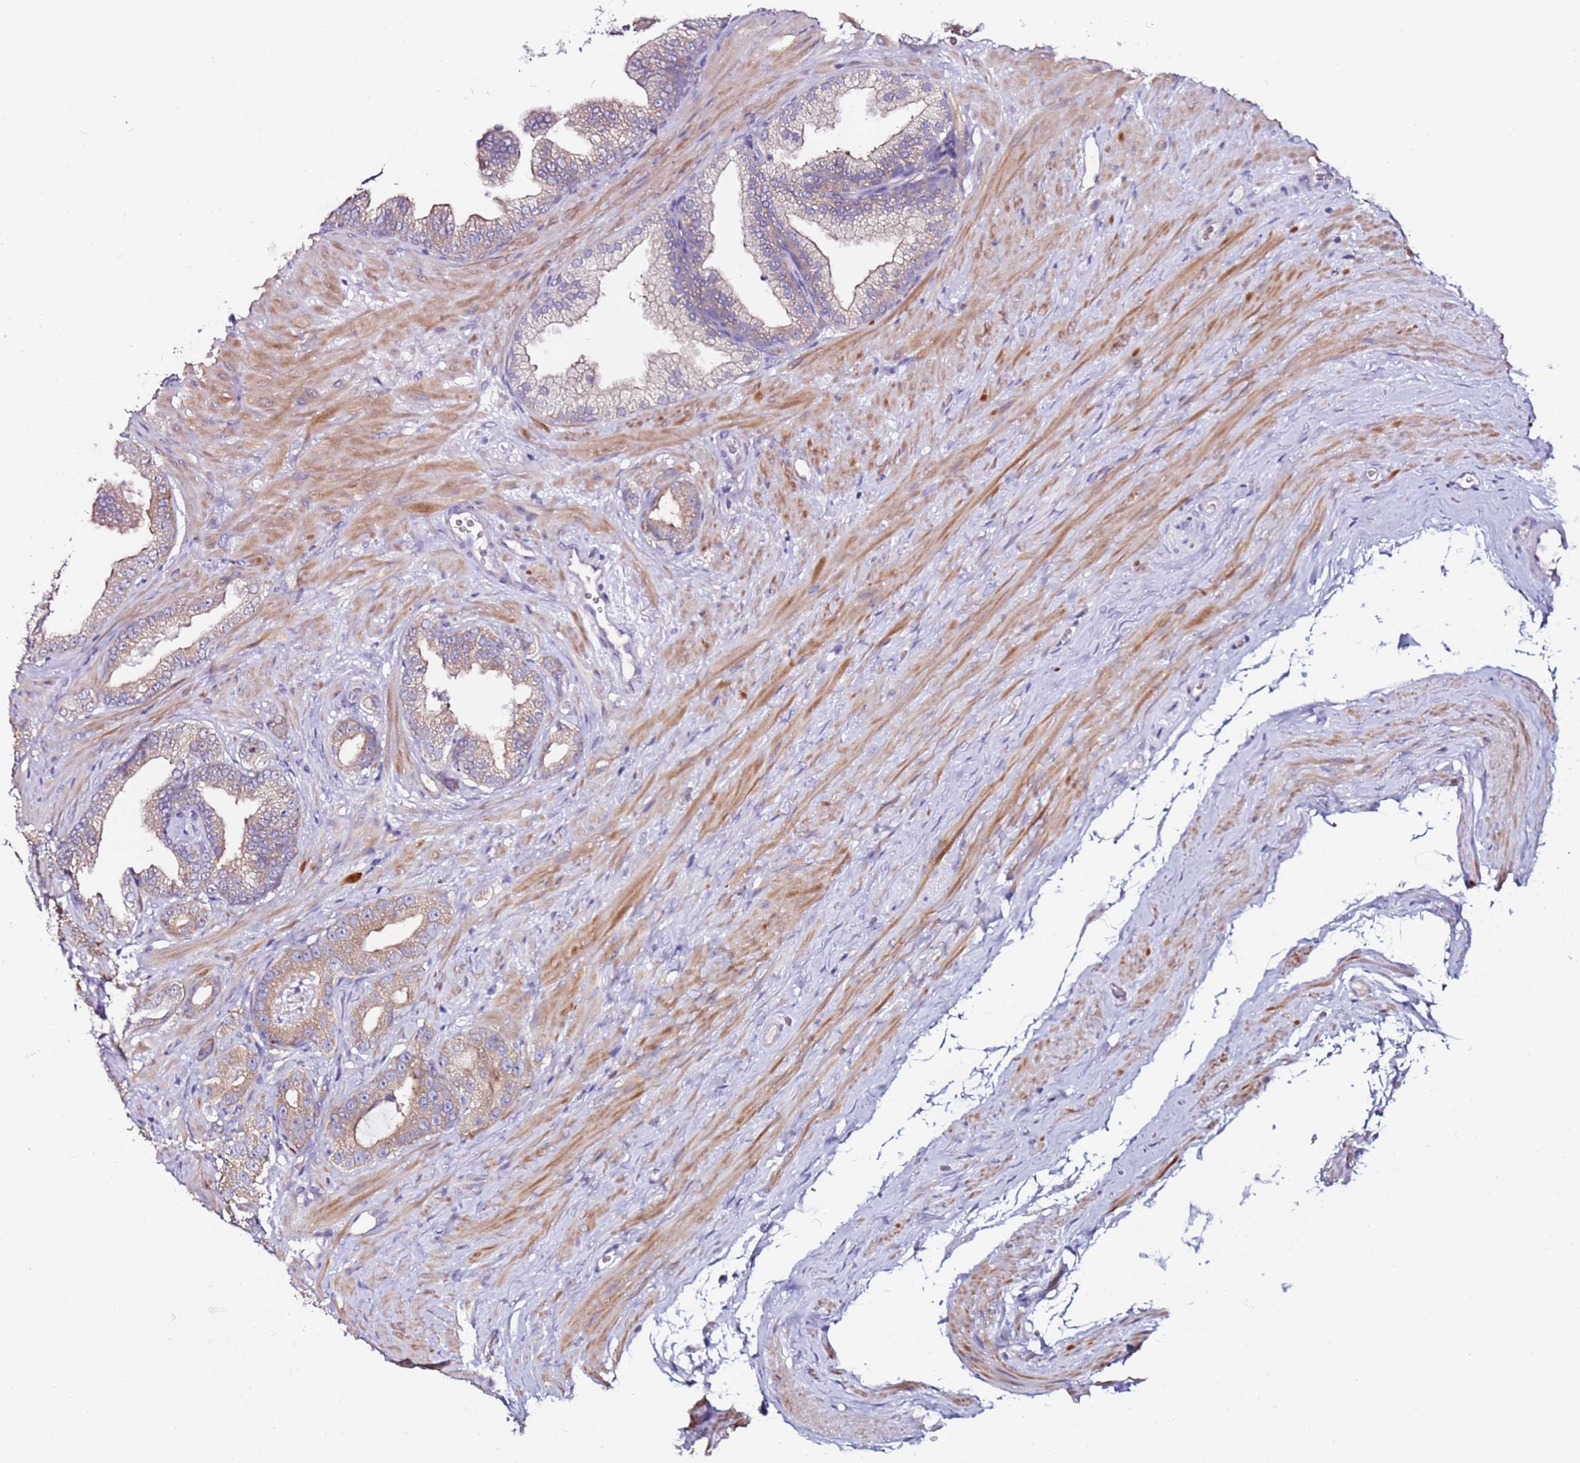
{"staining": {"intensity": "weak", "quantity": "25%-75%", "location": "cytoplasmic/membranous"}, "tissue": "prostate cancer", "cell_type": "Tumor cells", "image_type": "cancer", "snomed": [{"axis": "morphology", "description": "Adenocarcinoma, Low grade"}, {"axis": "topography", "description": "Prostate"}], "caption": "Tumor cells reveal low levels of weak cytoplasmic/membranous staining in approximately 25%-75% of cells in low-grade adenocarcinoma (prostate). (DAB (3,3'-diaminobenzidine) IHC, brown staining for protein, blue staining for nuclei).", "gene": "SRRM5", "patient": {"sex": "male", "age": 63}}